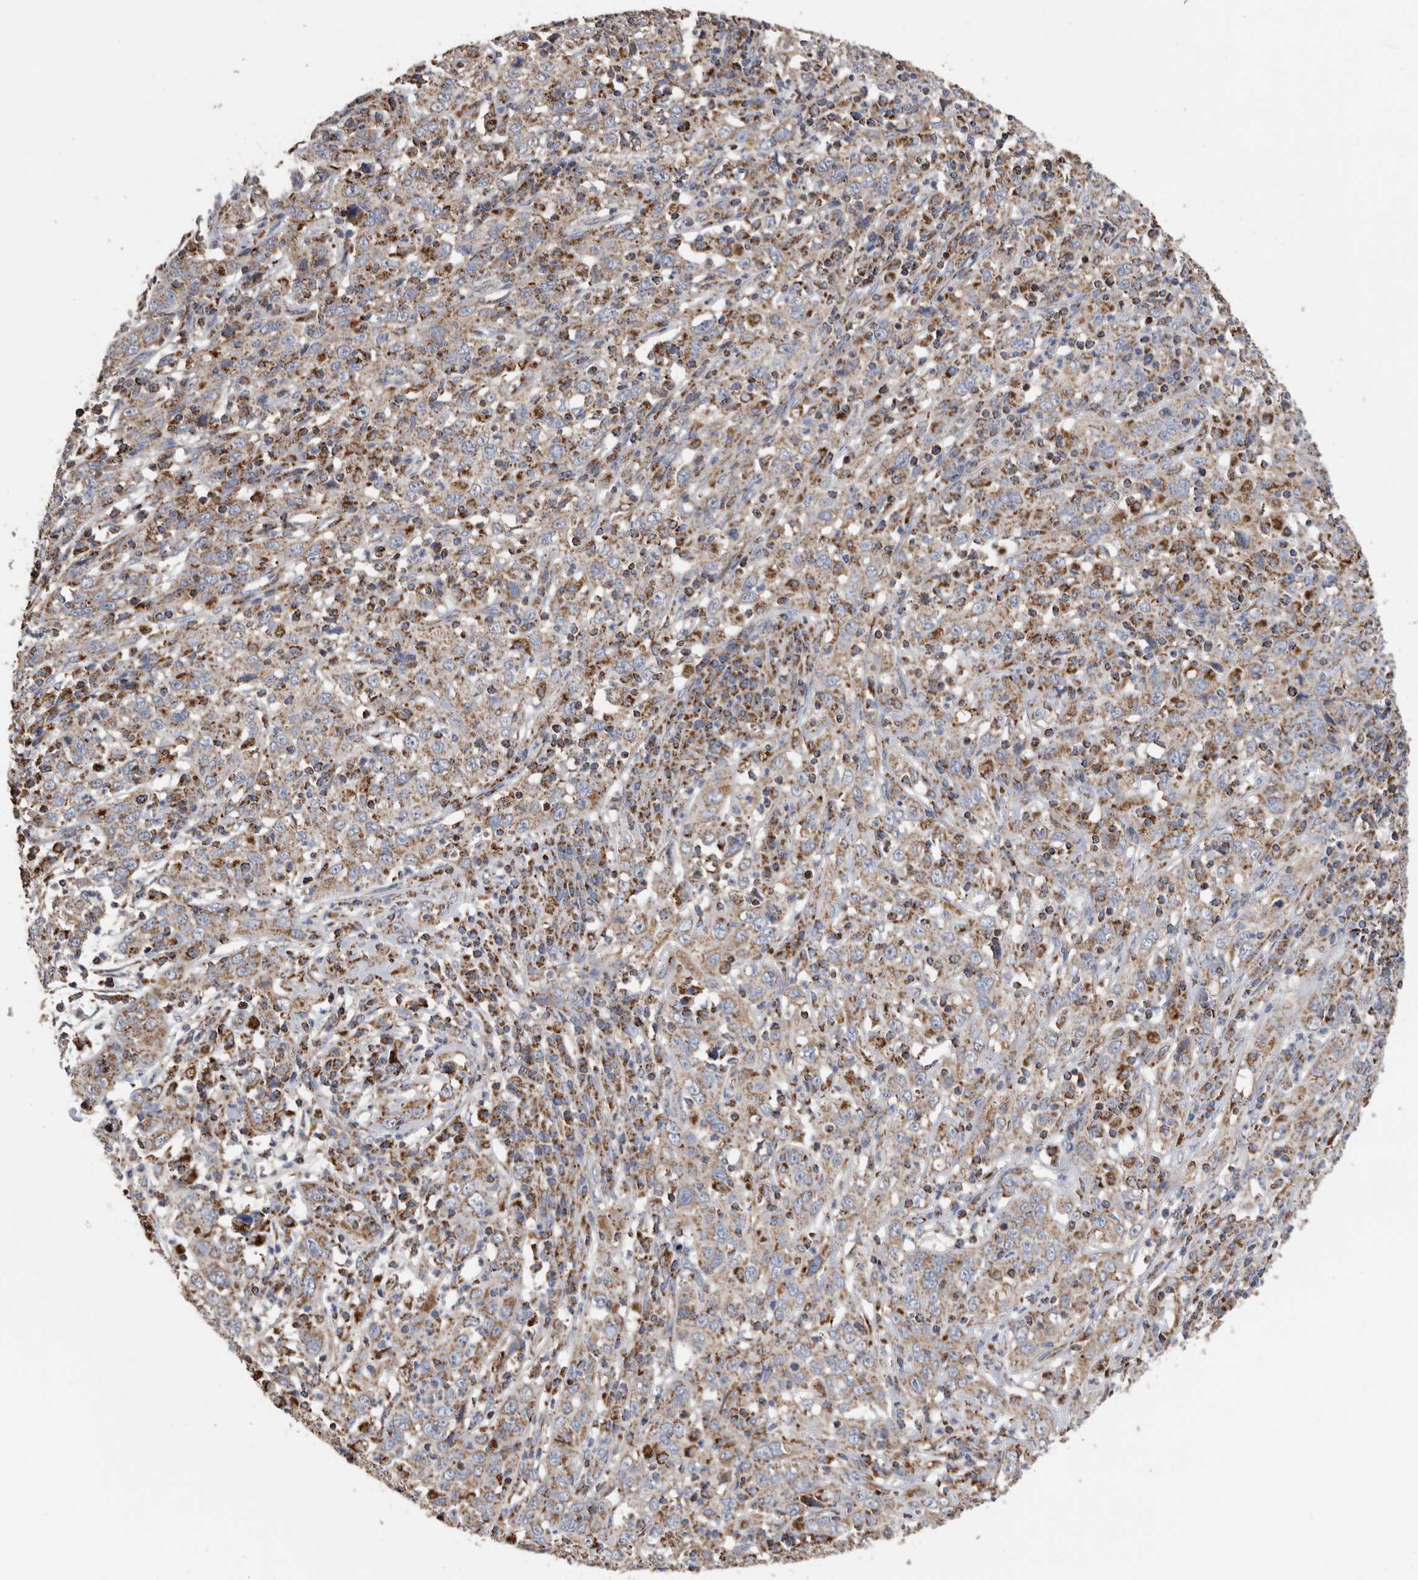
{"staining": {"intensity": "moderate", "quantity": "25%-75%", "location": "cytoplasmic/membranous"}, "tissue": "cervical cancer", "cell_type": "Tumor cells", "image_type": "cancer", "snomed": [{"axis": "morphology", "description": "Squamous cell carcinoma, NOS"}, {"axis": "topography", "description": "Cervix"}], "caption": "Cervical cancer stained with a brown dye displays moderate cytoplasmic/membranous positive expression in about 25%-75% of tumor cells.", "gene": "WFDC1", "patient": {"sex": "female", "age": 46}}